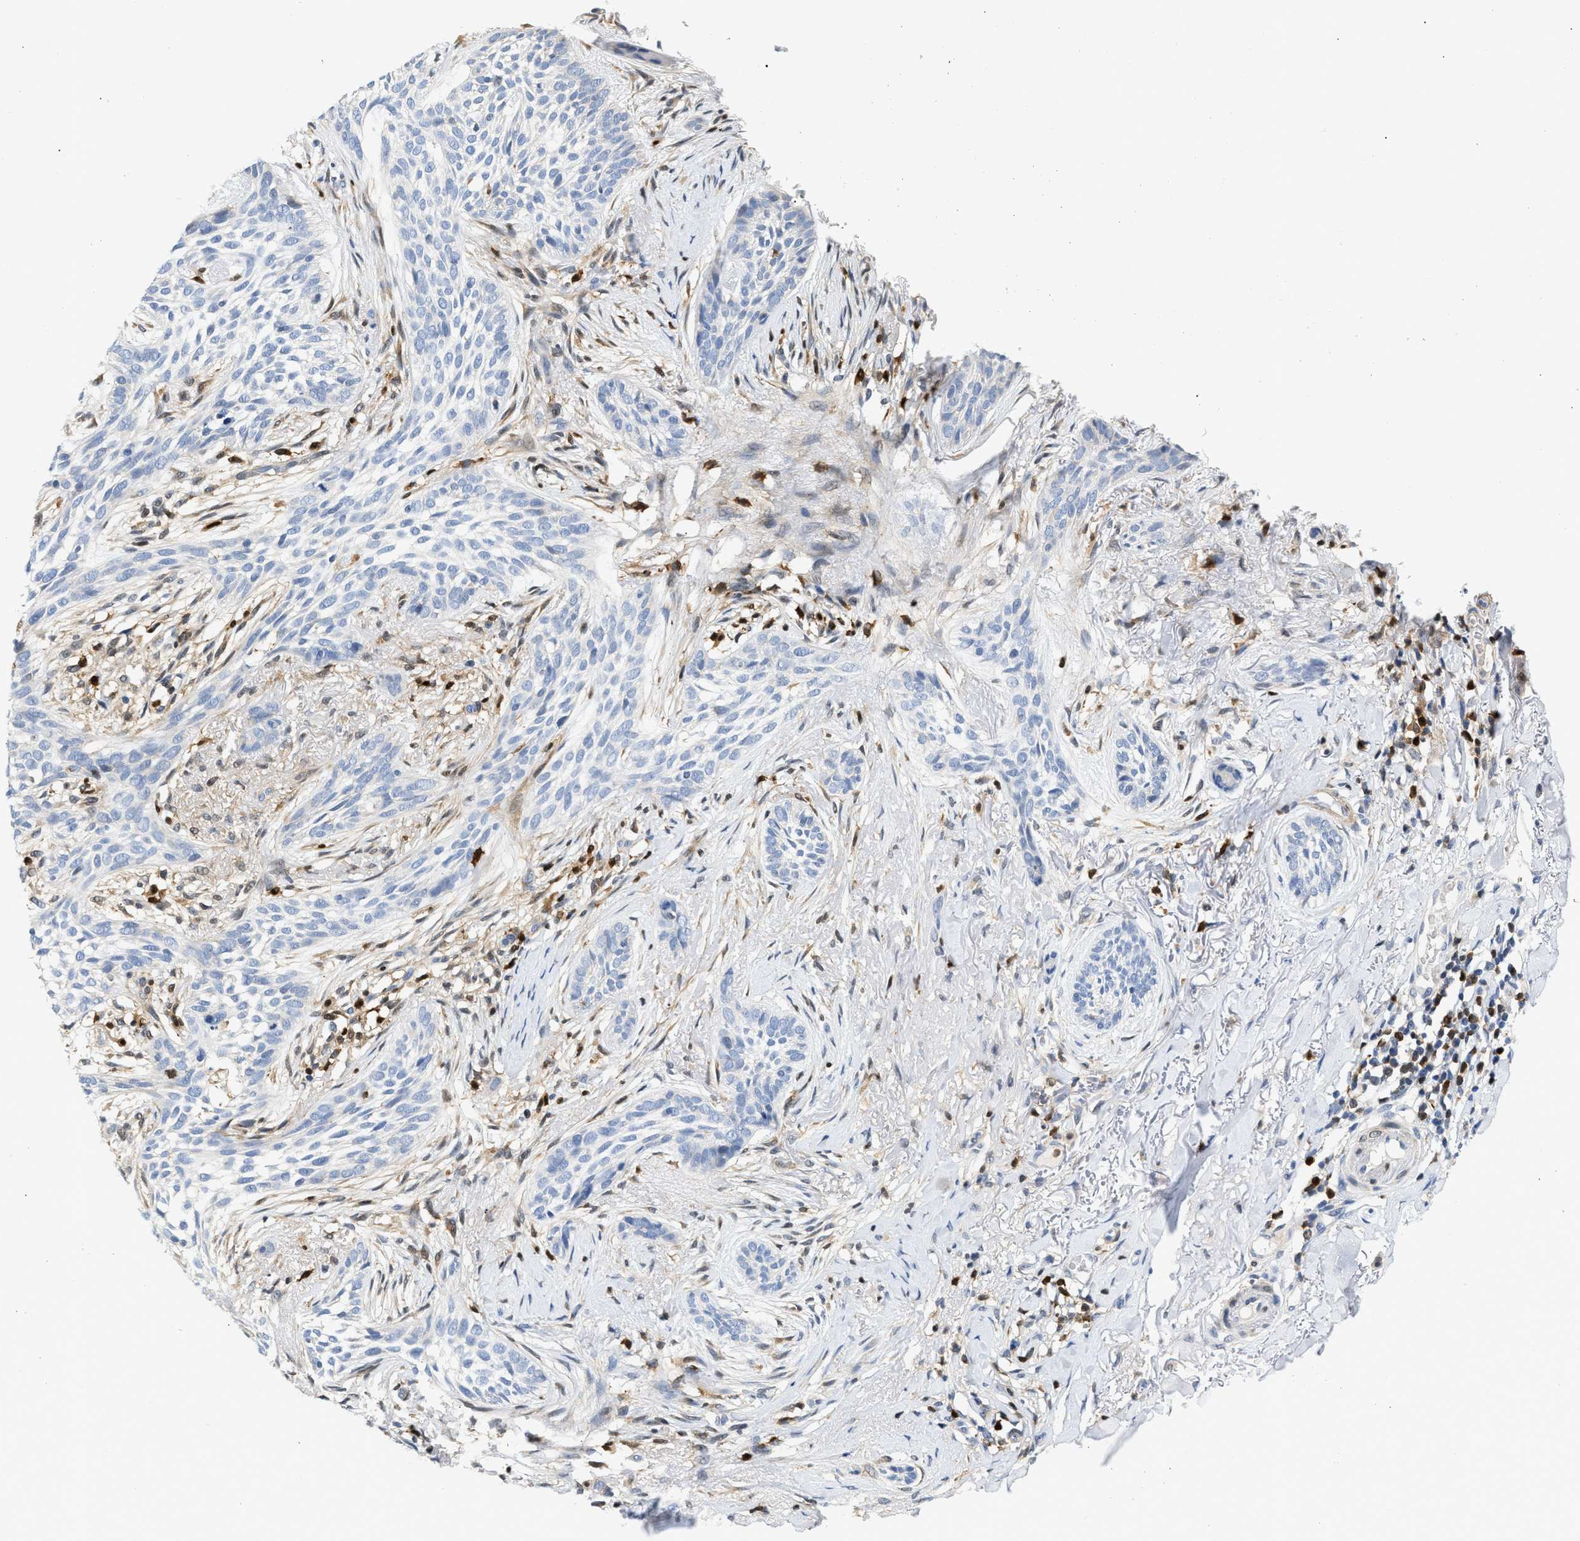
{"staining": {"intensity": "negative", "quantity": "none", "location": "none"}, "tissue": "skin cancer", "cell_type": "Tumor cells", "image_type": "cancer", "snomed": [{"axis": "morphology", "description": "Basal cell carcinoma"}, {"axis": "topography", "description": "Skin"}], "caption": "Skin basal cell carcinoma was stained to show a protein in brown. There is no significant positivity in tumor cells. The staining was performed using DAB to visualize the protein expression in brown, while the nuclei were stained in blue with hematoxylin (Magnification: 20x).", "gene": "SLIT2", "patient": {"sex": "female", "age": 88}}